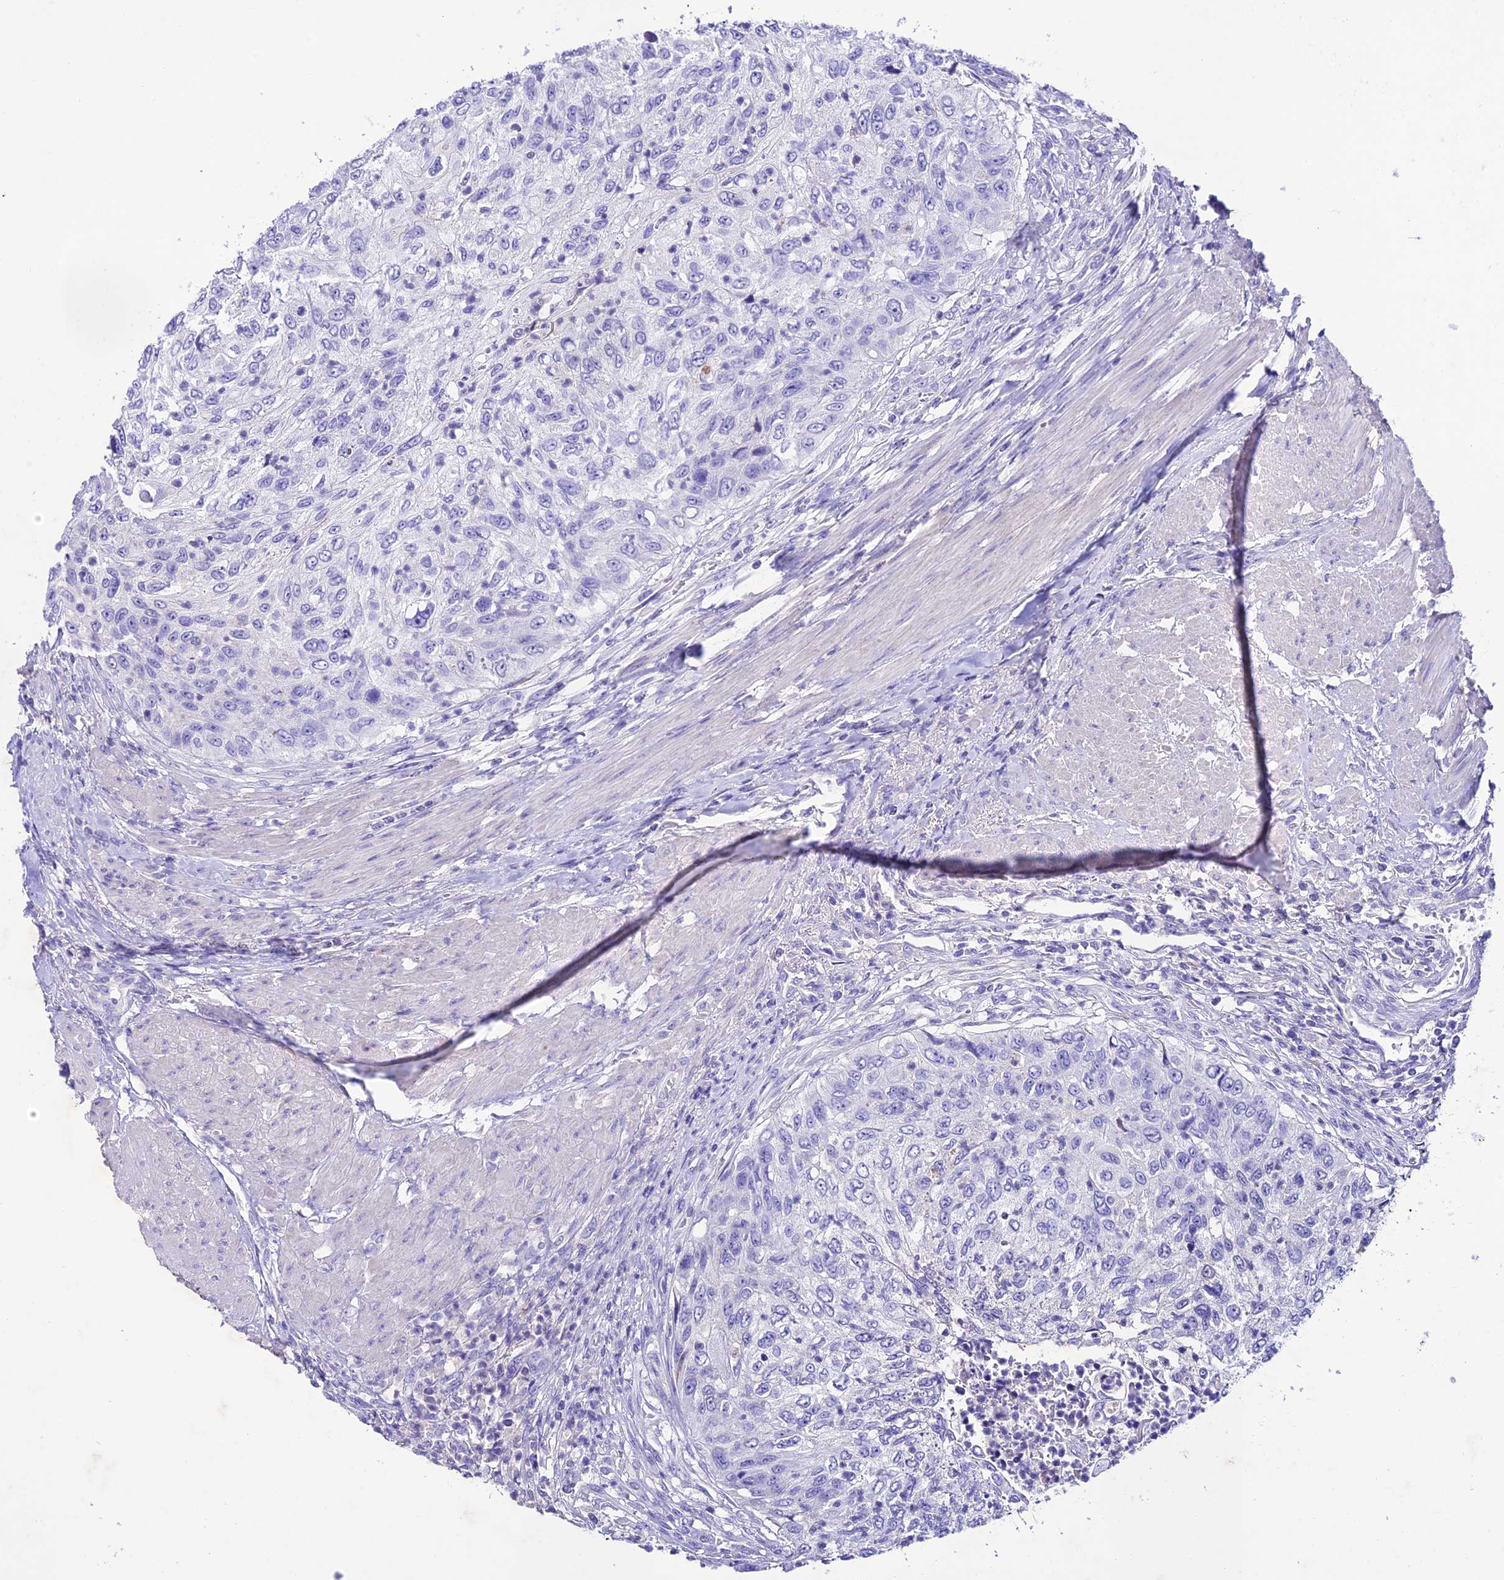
{"staining": {"intensity": "negative", "quantity": "none", "location": "none"}, "tissue": "urothelial cancer", "cell_type": "Tumor cells", "image_type": "cancer", "snomed": [{"axis": "morphology", "description": "Urothelial carcinoma, High grade"}, {"axis": "topography", "description": "Urinary bladder"}], "caption": "Immunohistochemistry histopathology image of neoplastic tissue: human urothelial carcinoma (high-grade) stained with DAB displays no significant protein positivity in tumor cells.", "gene": "NLRP6", "patient": {"sex": "female", "age": 60}}